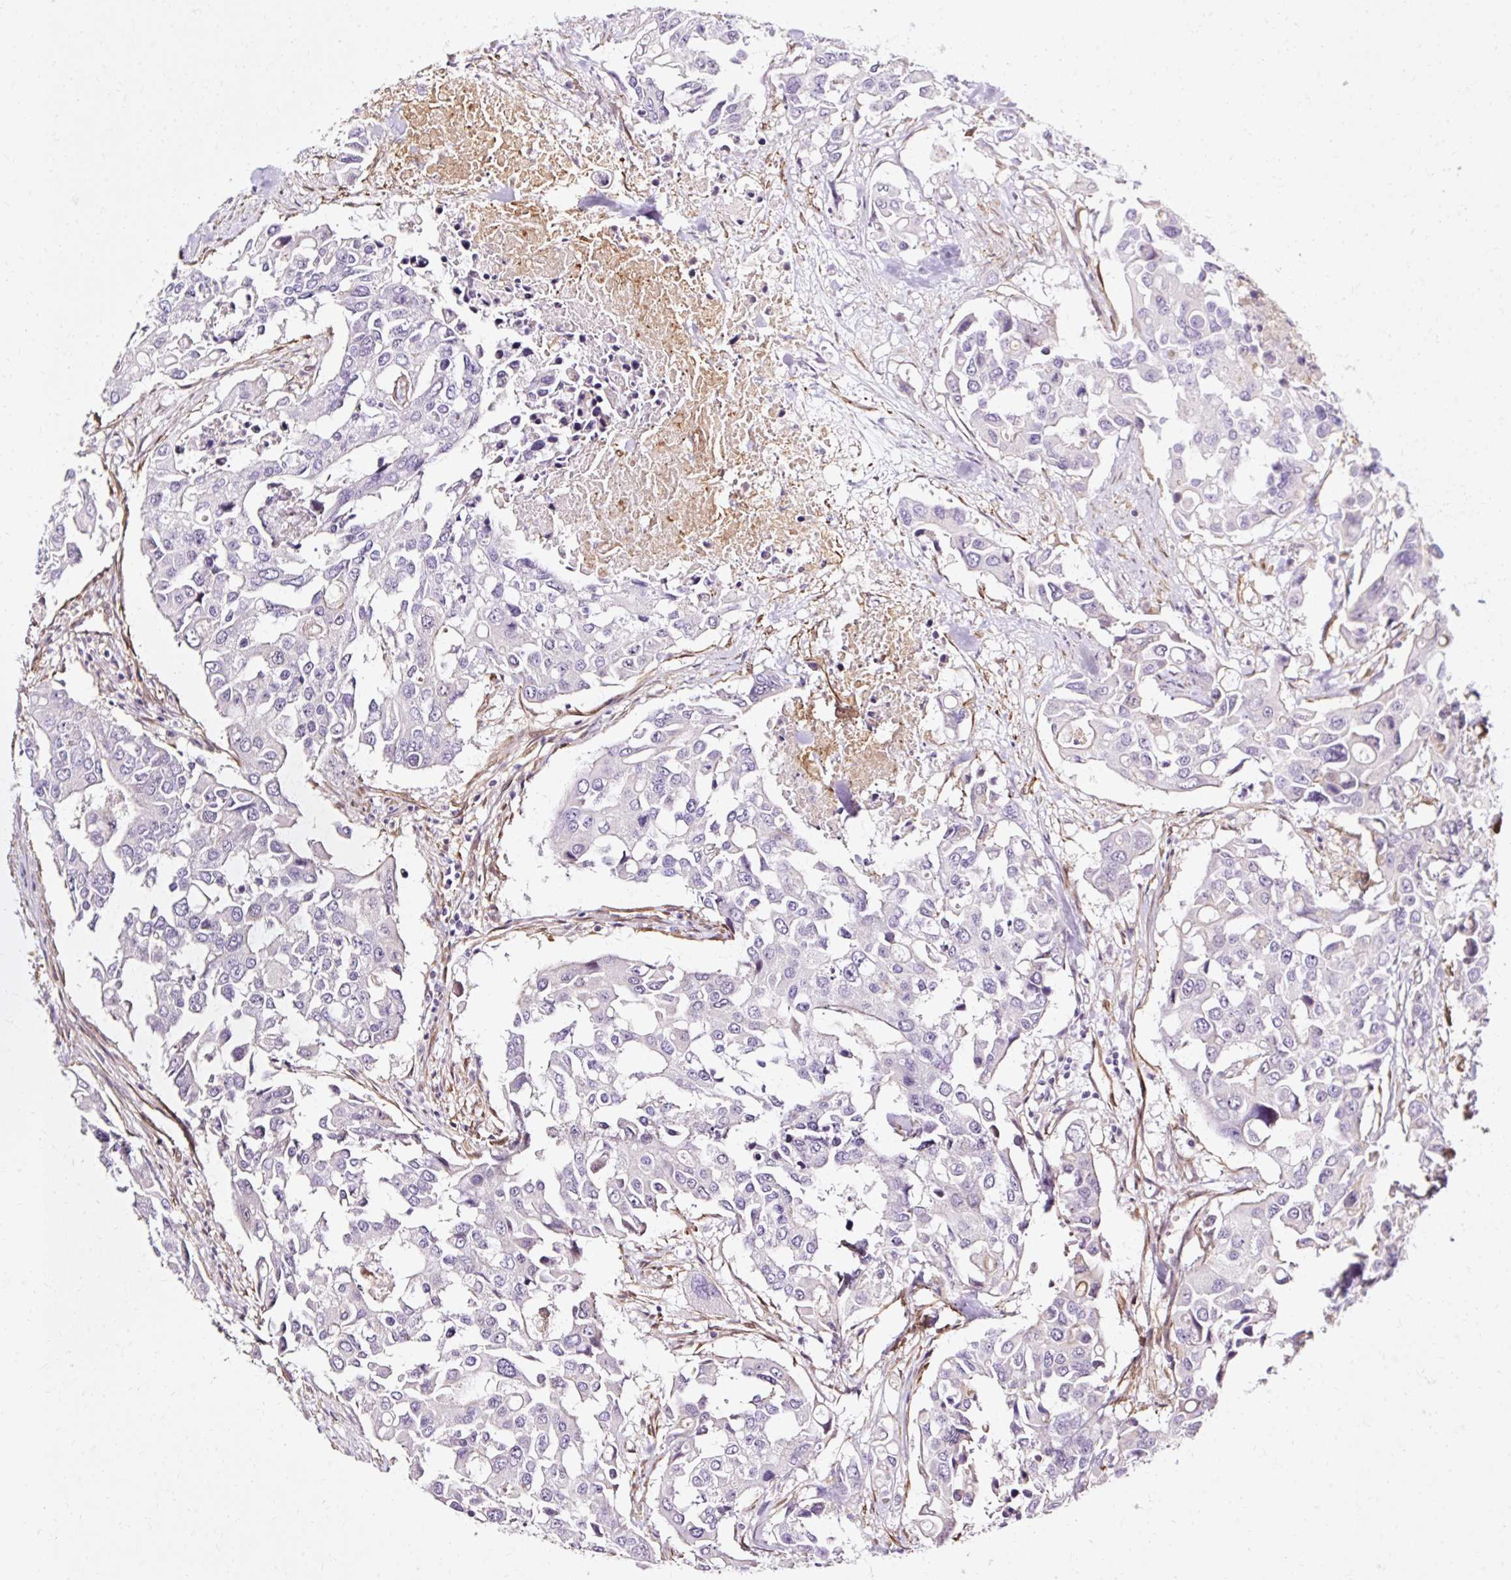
{"staining": {"intensity": "negative", "quantity": "none", "location": "none"}, "tissue": "colorectal cancer", "cell_type": "Tumor cells", "image_type": "cancer", "snomed": [{"axis": "morphology", "description": "Adenocarcinoma, NOS"}, {"axis": "topography", "description": "Colon"}], "caption": "IHC image of colorectal adenocarcinoma stained for a protein (brown), which shows no staining in tumor cells.", "gene": "CNN3", "patient": {"sex": "male", "age": 77}}